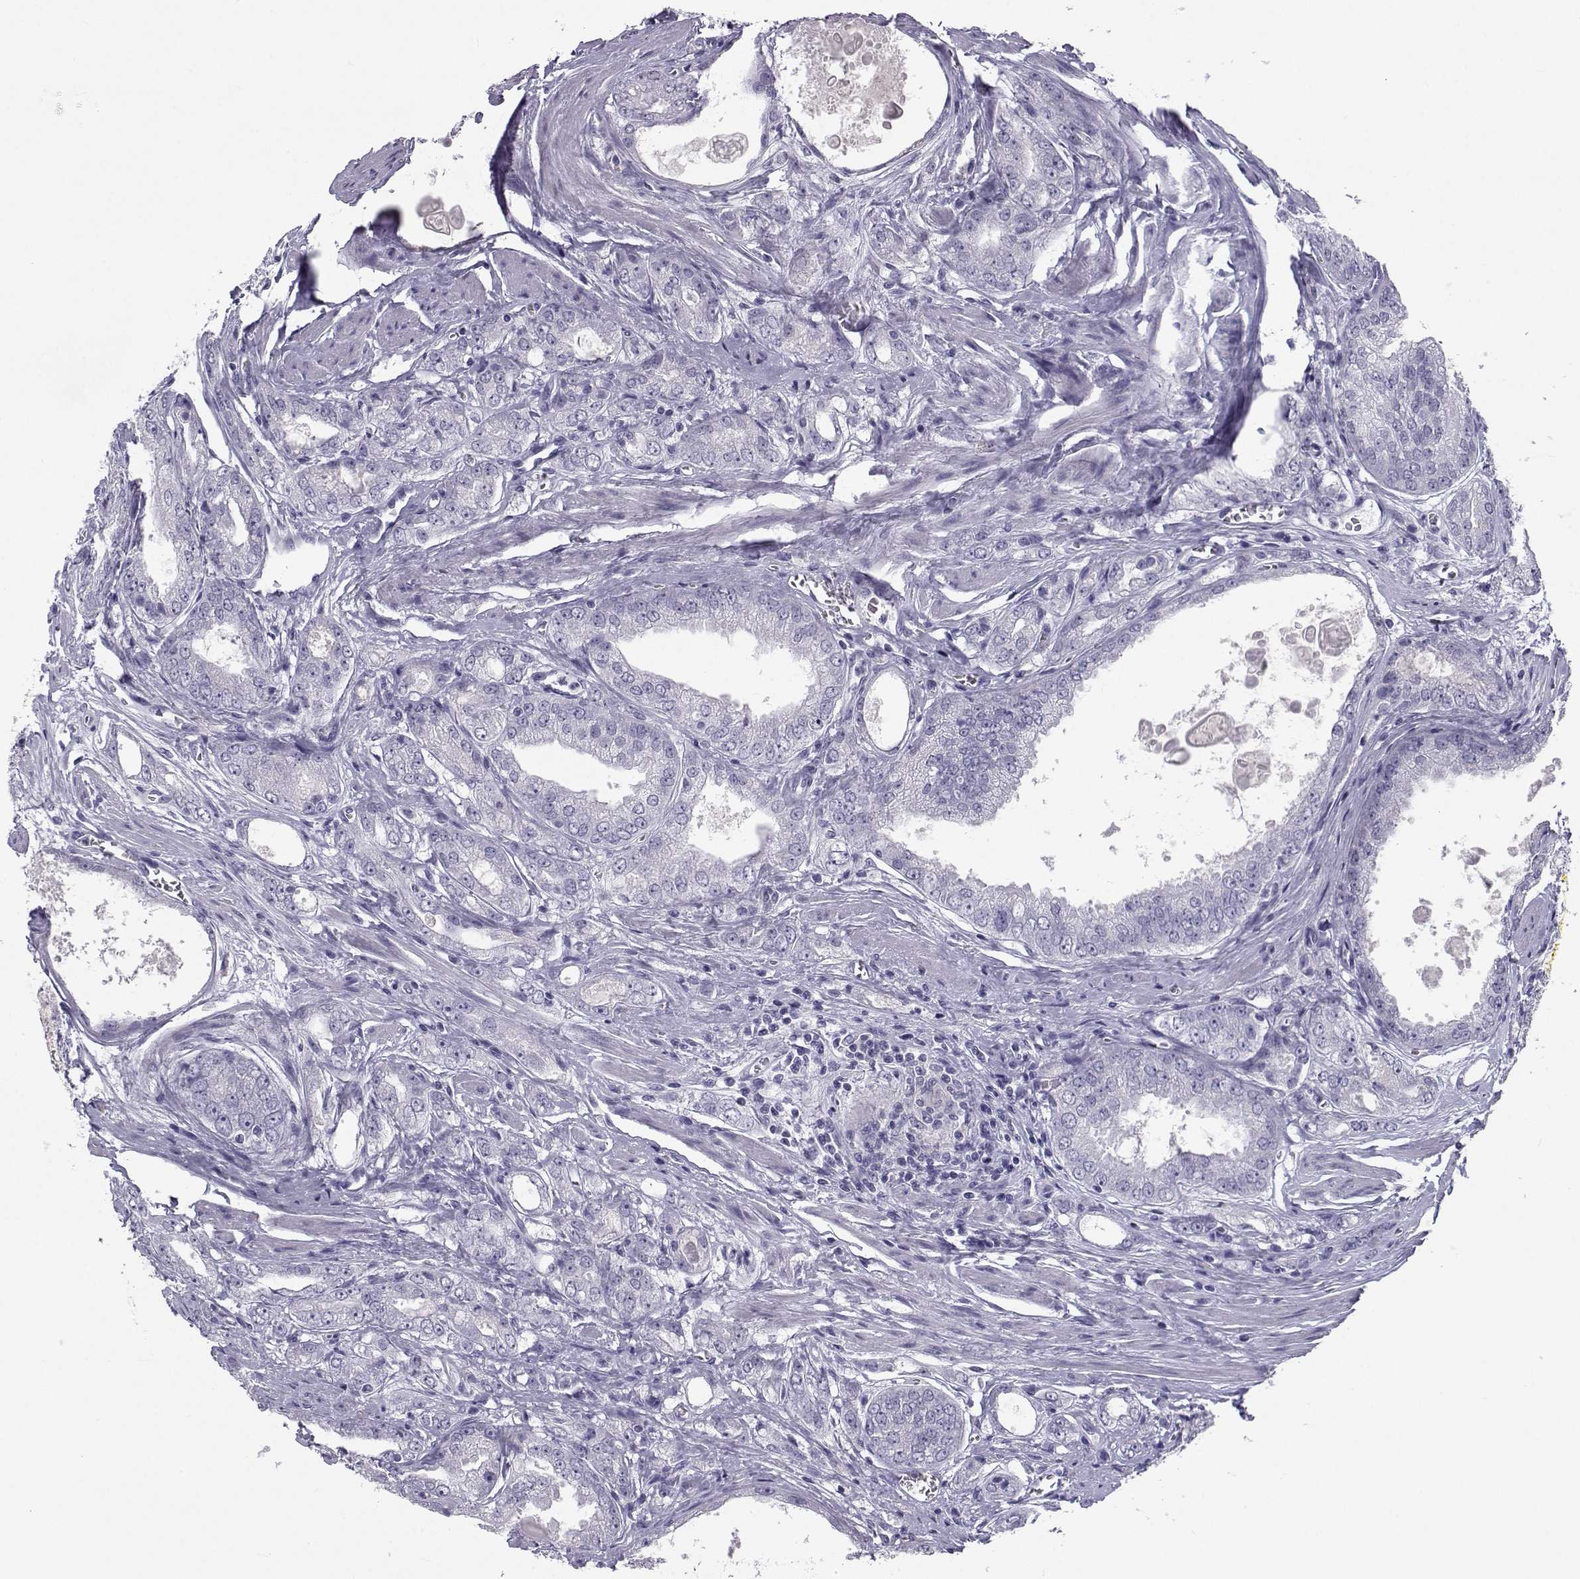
{"staining": {"intensity": "negative", "quantity": "none", "location": "none"}, "tissue": "prostate cancer", "cell_type": "Tumor cells", "image_type": "cancer", "snomed": [{"axis": "morphology", "description": "Adenocarcinoma, NOS"}, {"axis": "morphology", "description": "Adenocarcinoma, High grade"}, {"axis": "topography", "description": "Prostate"}], "caption": "Immunohistochemistry (IHC) micrograph of human prostate adenocarcinoma (high-grade) stained for a protein (brown), which displays no staining in tumor cells.", "gene": "PCSK1N", "patient": {"sex": "male", "age": 70}}